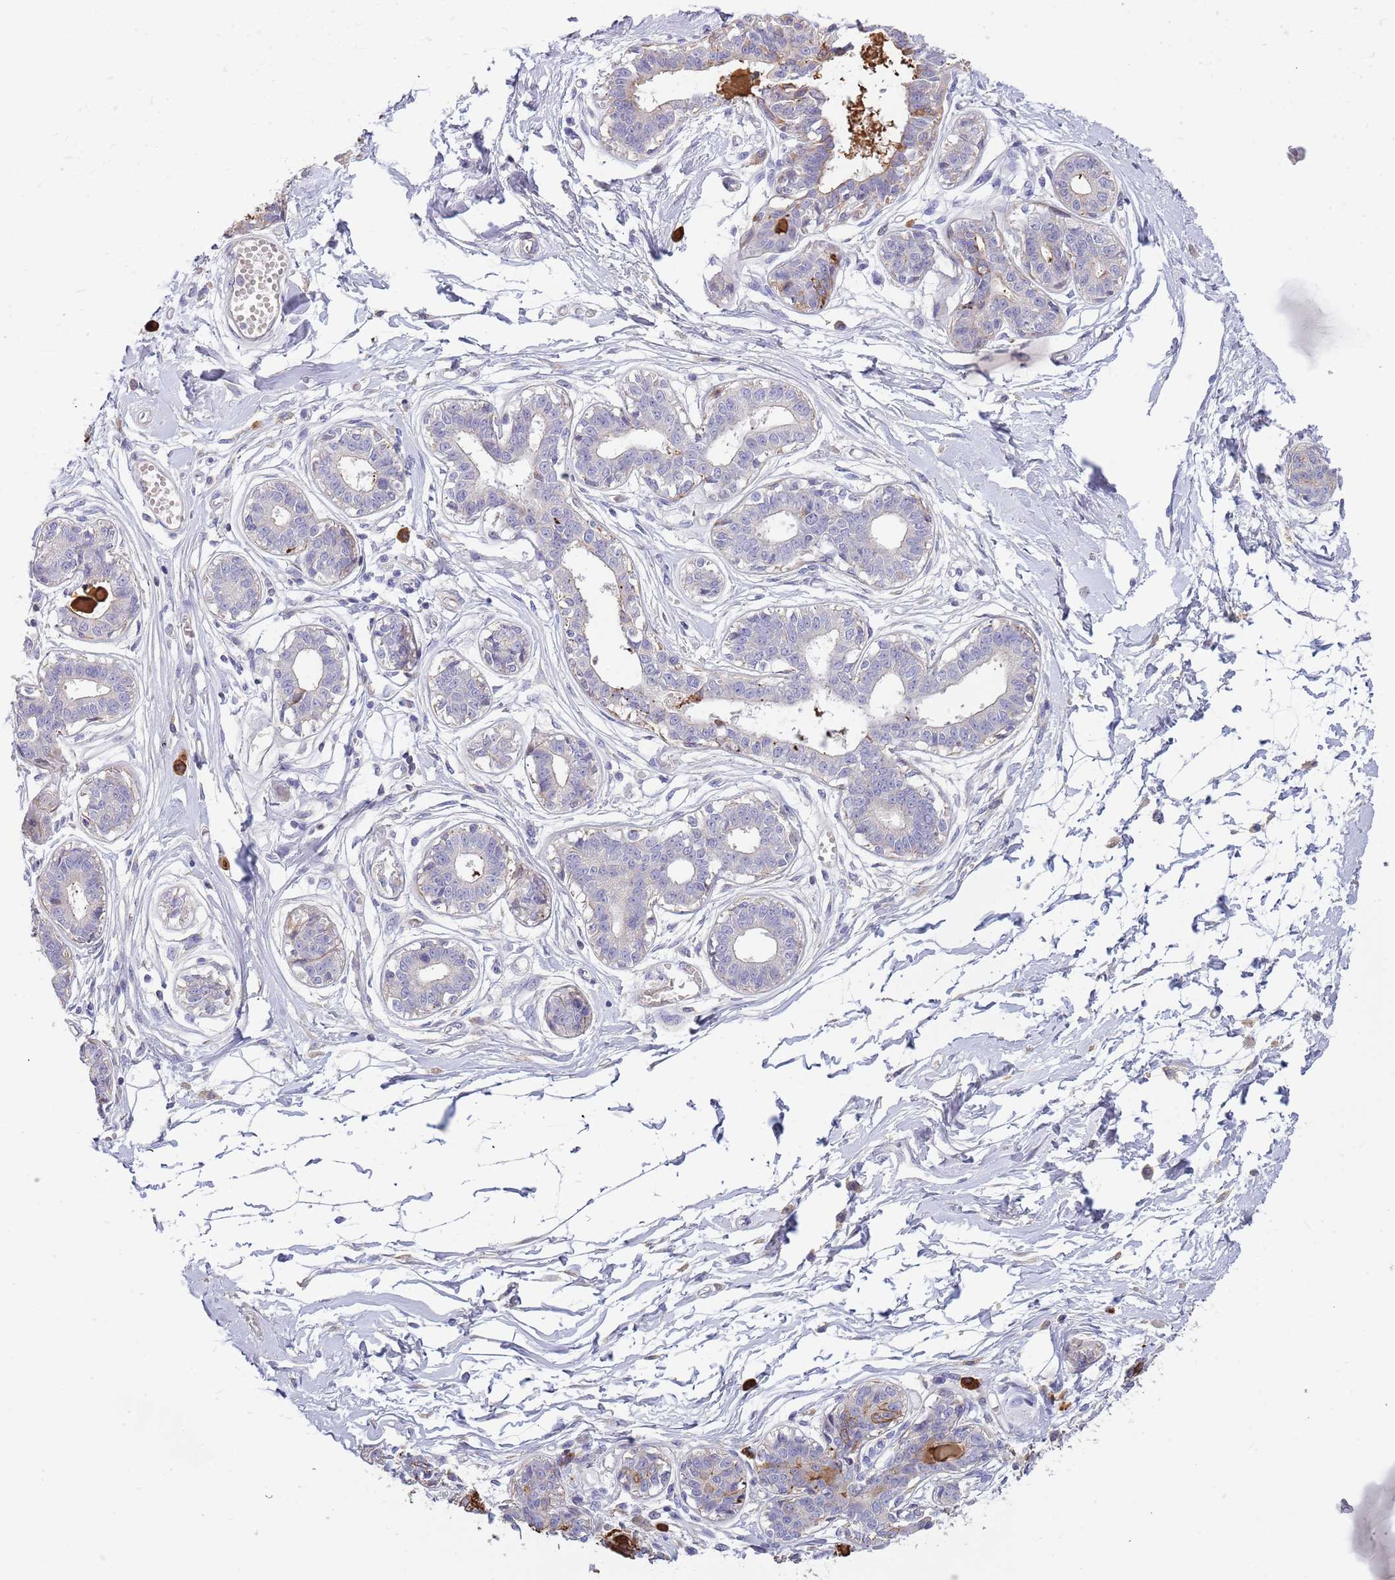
{"staining": {"intensity": "negative", "quantity": "none", "location": "none"}, "tissue": "breast", "cell_type": "Adipocytes", "image_type": "normal", "snomed": [{"axis": "morphology", "description": "Normal tissue, NOS"}, {"axis": "topography", "description": "Breast"}], "caption": "DAB (3,3'-diaminobenzidine) immunohistochemical staining of normal human breast exhibits no significant staining in adipocytes.", "gene": "SUSD1", "patient": {"sex": "female", "age": 45}}